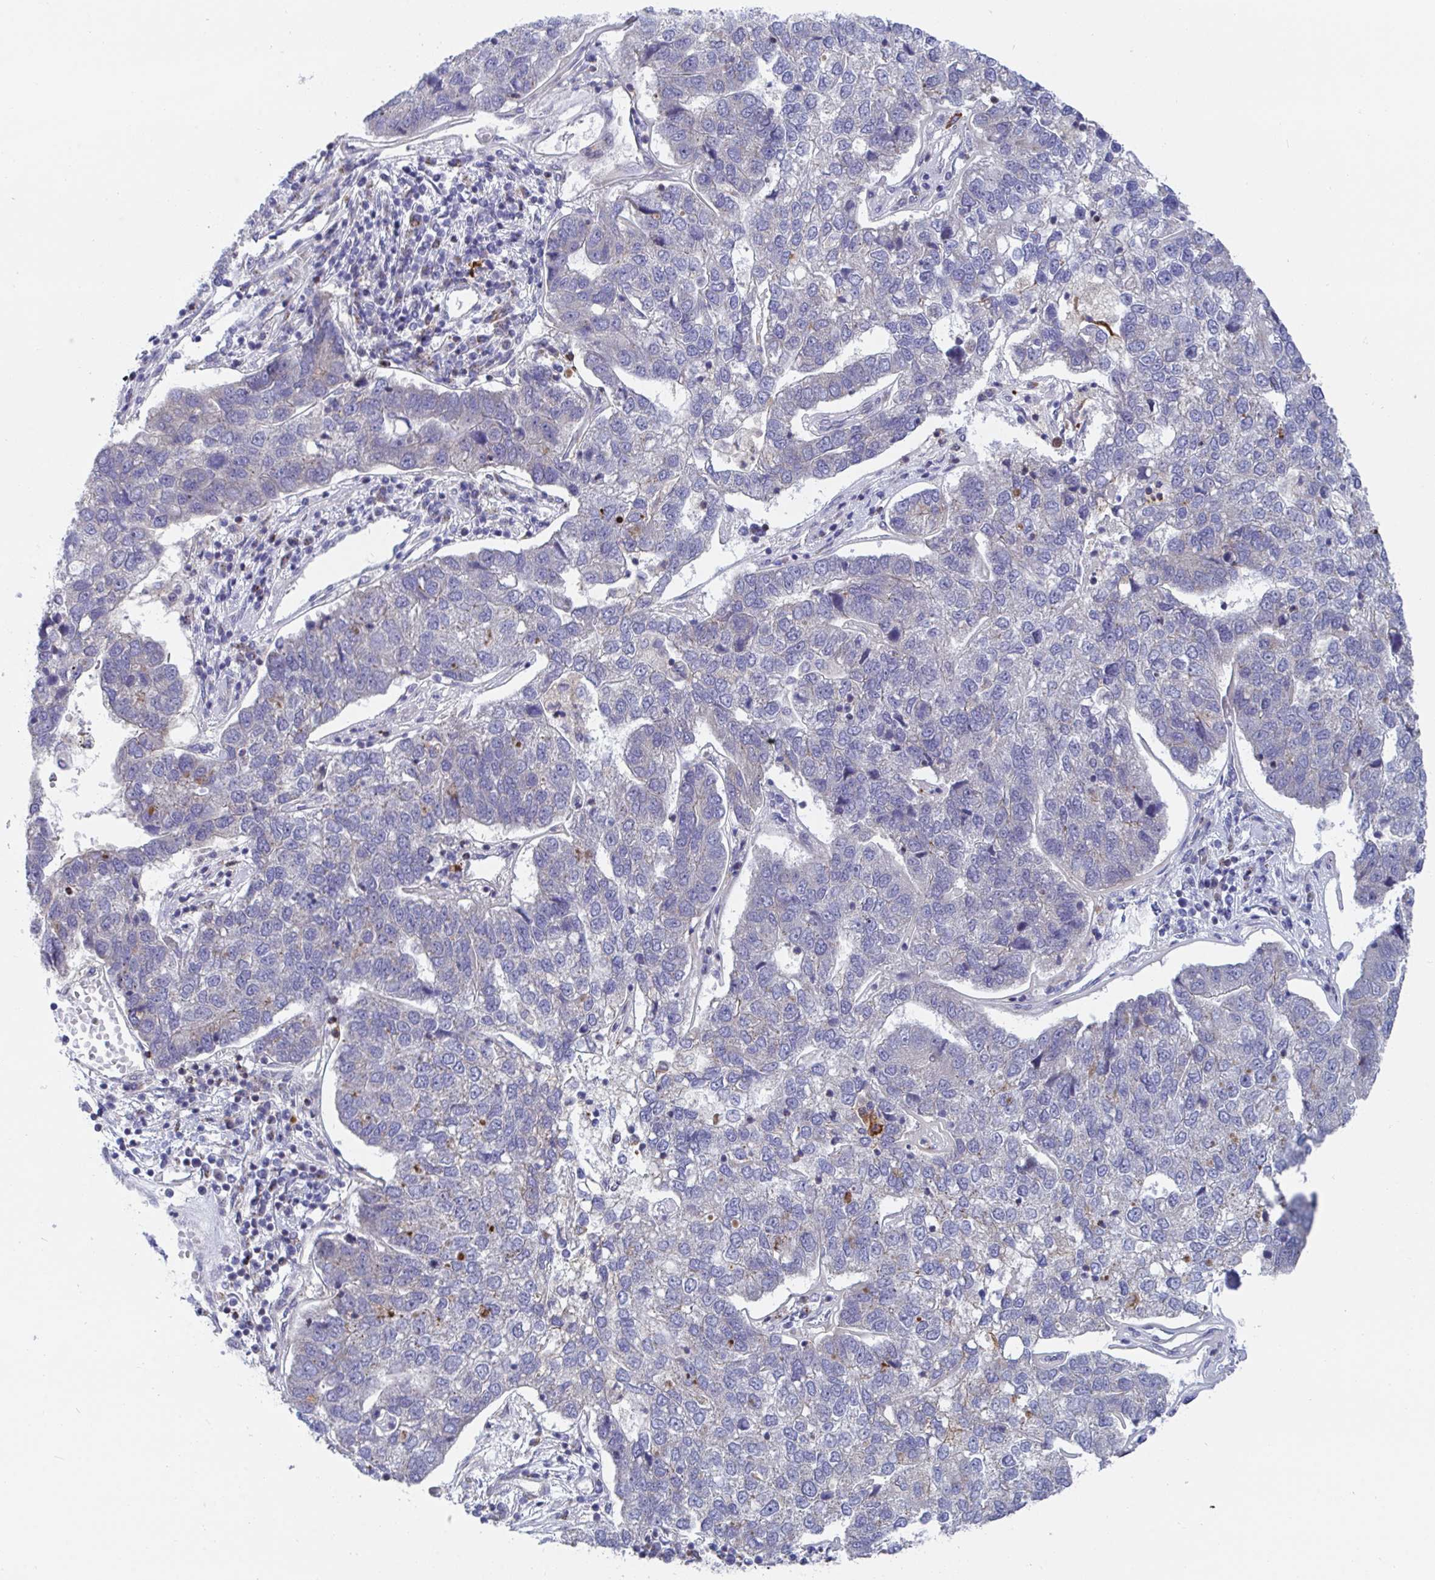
{"staining": {"intensity": "negative", "quantity": "none", "location": "none"}, "tissue": "pancreatic cancer", "cell_type": "Tumor cells", "image_type": "cancer", "snomed": [{"axis": "morphology", "description": "Adenocarcinoma, NOS"}, {"axis": "topography", "description": "Pancreas"}], "caption": "High magnification brightfield microscopy of adenocarcinoma (pancreatic) stained with DAB (3,3'-diaminobenzidine) (brown) and counterstained with hematoxylin (blue): tumor cells show no significant positivity.", "gene": "FRMD3", "patient": {"sex": "female", "age": 61}}